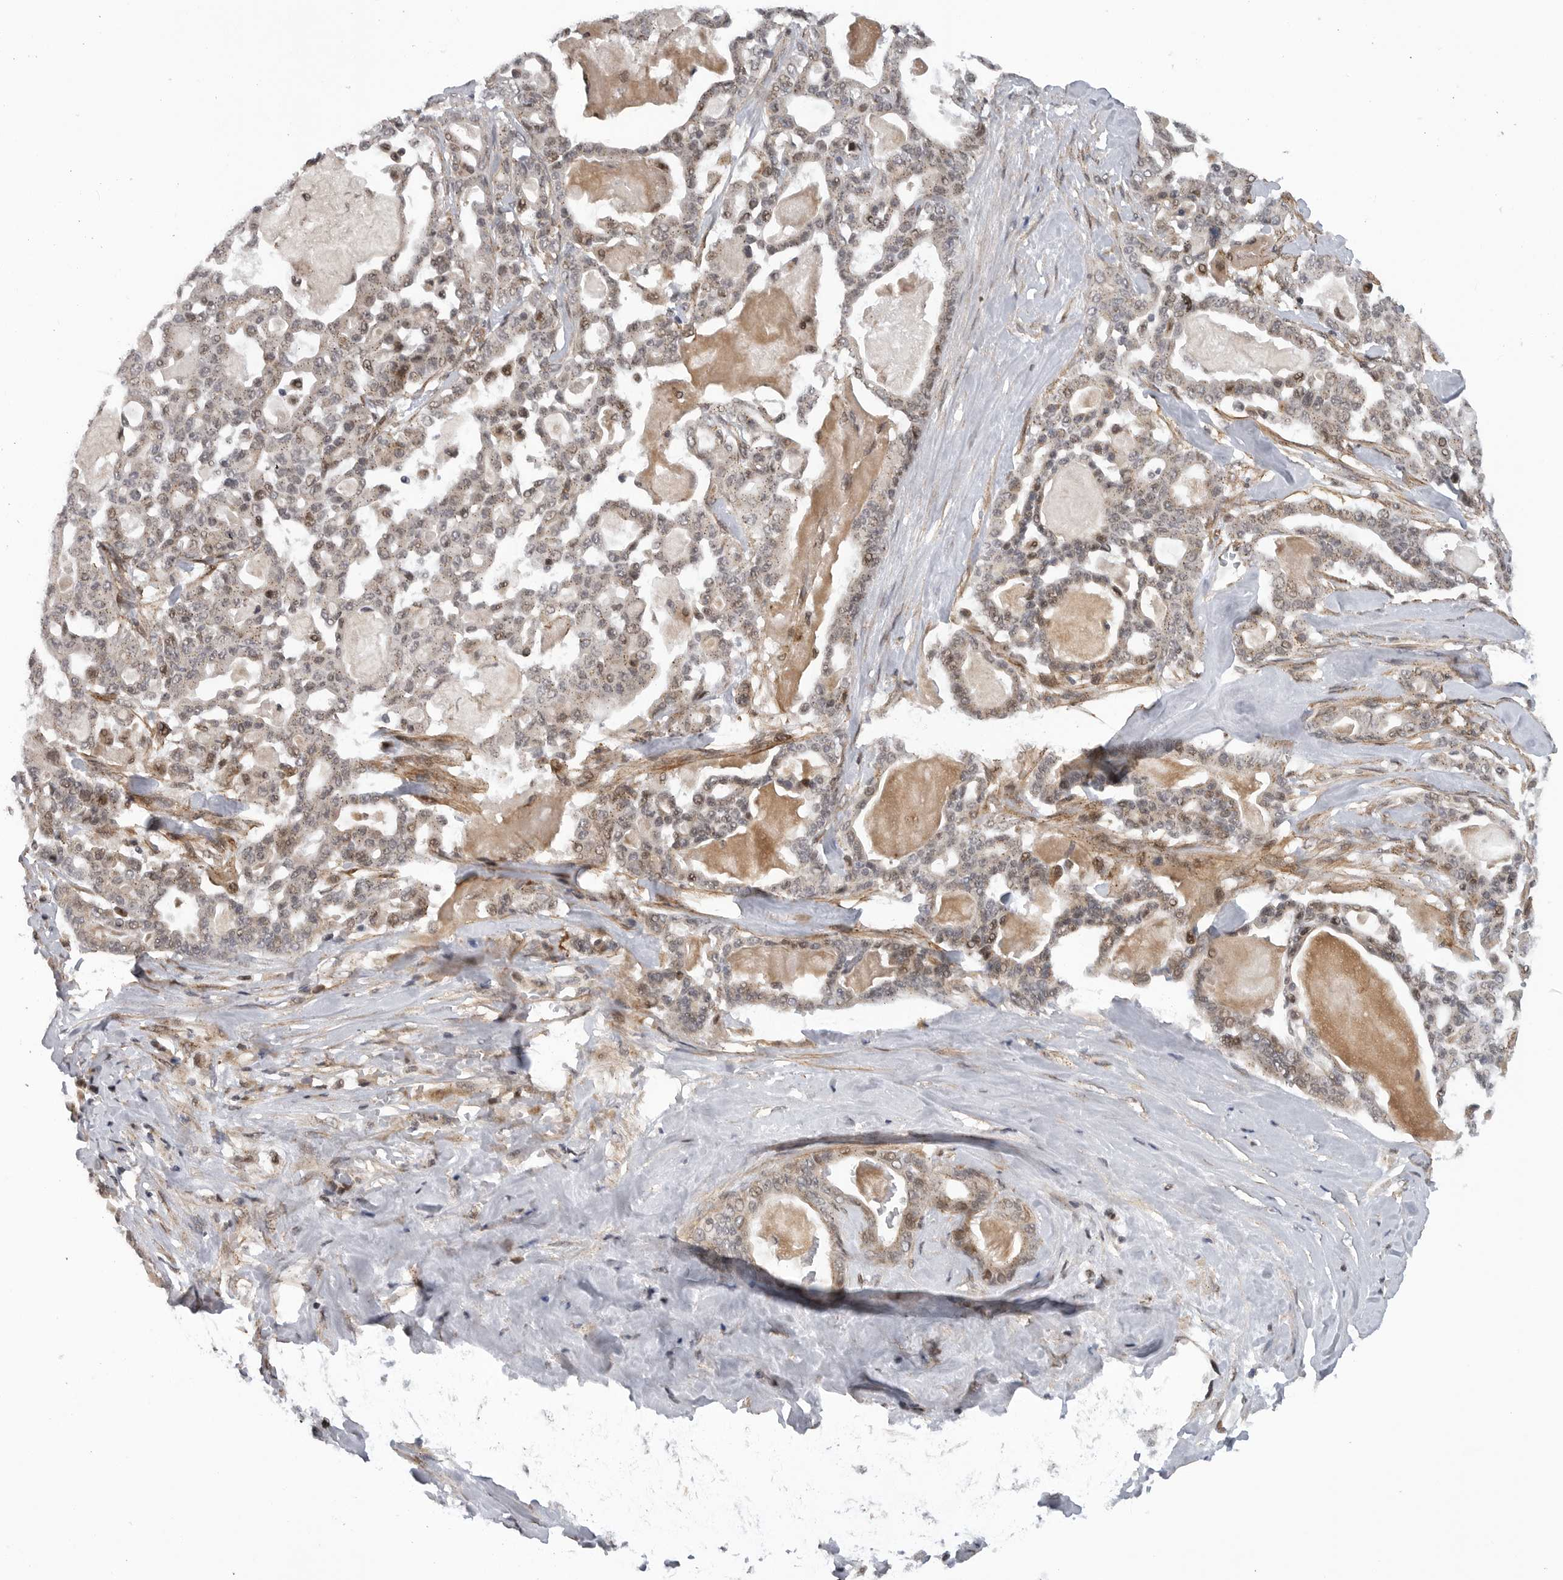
{"staining": {"intensity": "weak", "quantity": ">75%", "location": "cytoplasmic/membranous,nuclear"}, "tissue": "pancreatic cancer", "cell_type": "Tumor cells", "image_type": "cancer", "snomed": [{"axis": "morphology", "description": "Adenocarcinoma, NOS"}, {"axis": "topography", "description": "Pancreas"}], "caption": "Pancreatic cancer stained with immunohistochemistry reveals weak cytoplasmic/membranous and nuclear expression in about >75% of tumor cells.", "gene": "TMPRSS11F", "patient": {"sex": "male", "age": 63}}